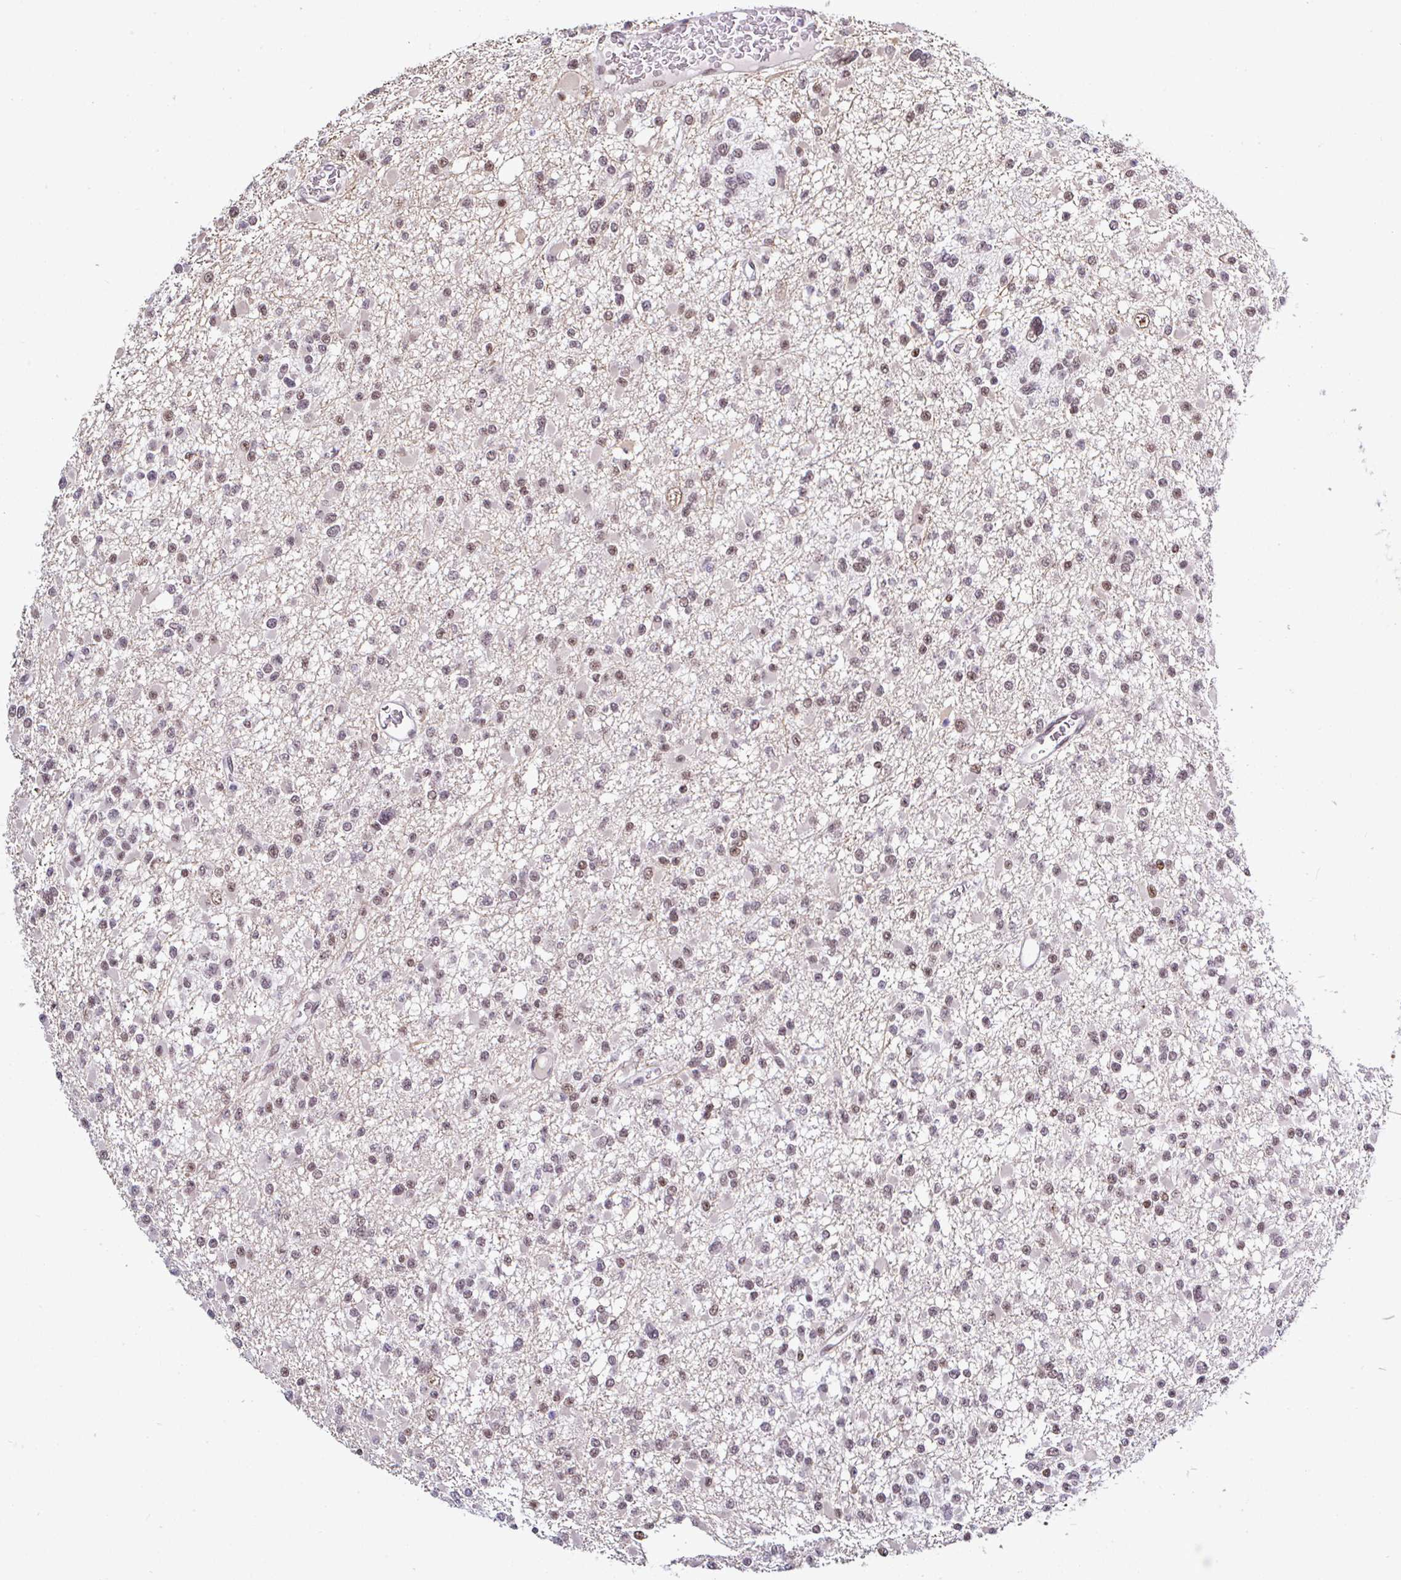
{"staining": {"intensity": "moderate", "quantity": "25%-75%", "location": "nuclear"}, "tissue": "glioma", "cell_type": "Tumor cells", "image_type": "cancer", "snomed": [{"axis": "morphology", "description": "Glioma, malignant, Low grade"}, {"axis": "topography", "description": "Brain"}], "caption": "IHC histopathology image of malignant glioma (low-grade) stained for a protein (brown), which displays medium levels of moderate nuclear staining in about 25%-75% of tumor cells.", "gene": "DR1", "patient": {"sex": "female", "age": 22}}